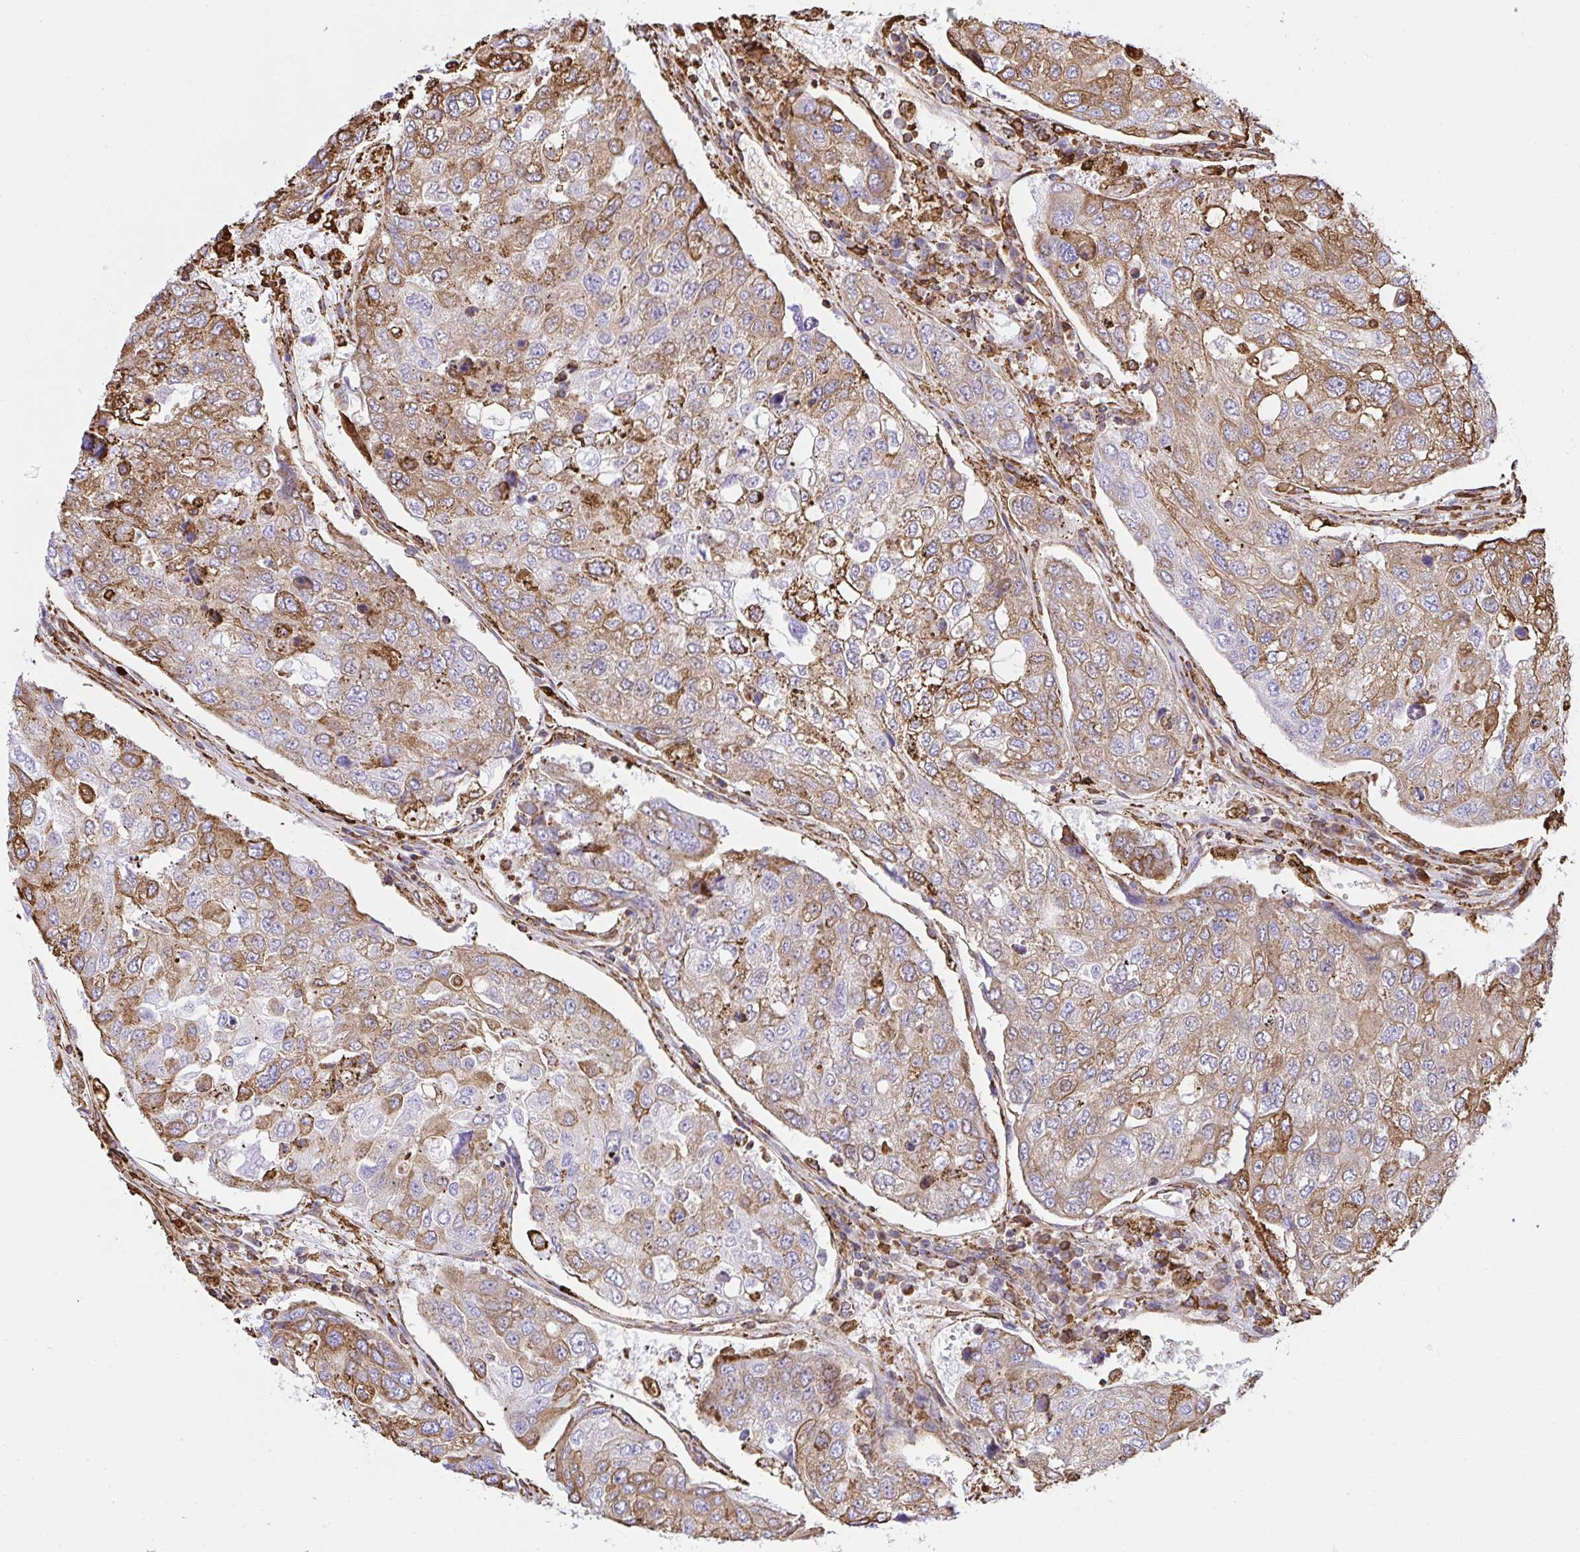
{"staining": {"intensity": "moderate", "quantity": "25%-75%", "location": "cytoplasmic/membranous"}, "tissue": "urothelial cancer", "cell_type": "Tumor cells", "image_type": "cancer", "snomed": [{"axis": "morphology", "description": "Urothelial carcinoma, High grade"}, {"axis": "topography", "description": "Lymph node"}, {"axis": "topography", "description": "Urinary bladder"}], "caption": "IHC photomicrograph of high-grade urothelial carcinoma stained for a protein (brown), which displays medium levels of moderate cytoplasmic/membranous positivity in about 25%-75% of tumor cells.", "gene": "CLGN", "patient": {"sex": "male", "age": 51}}